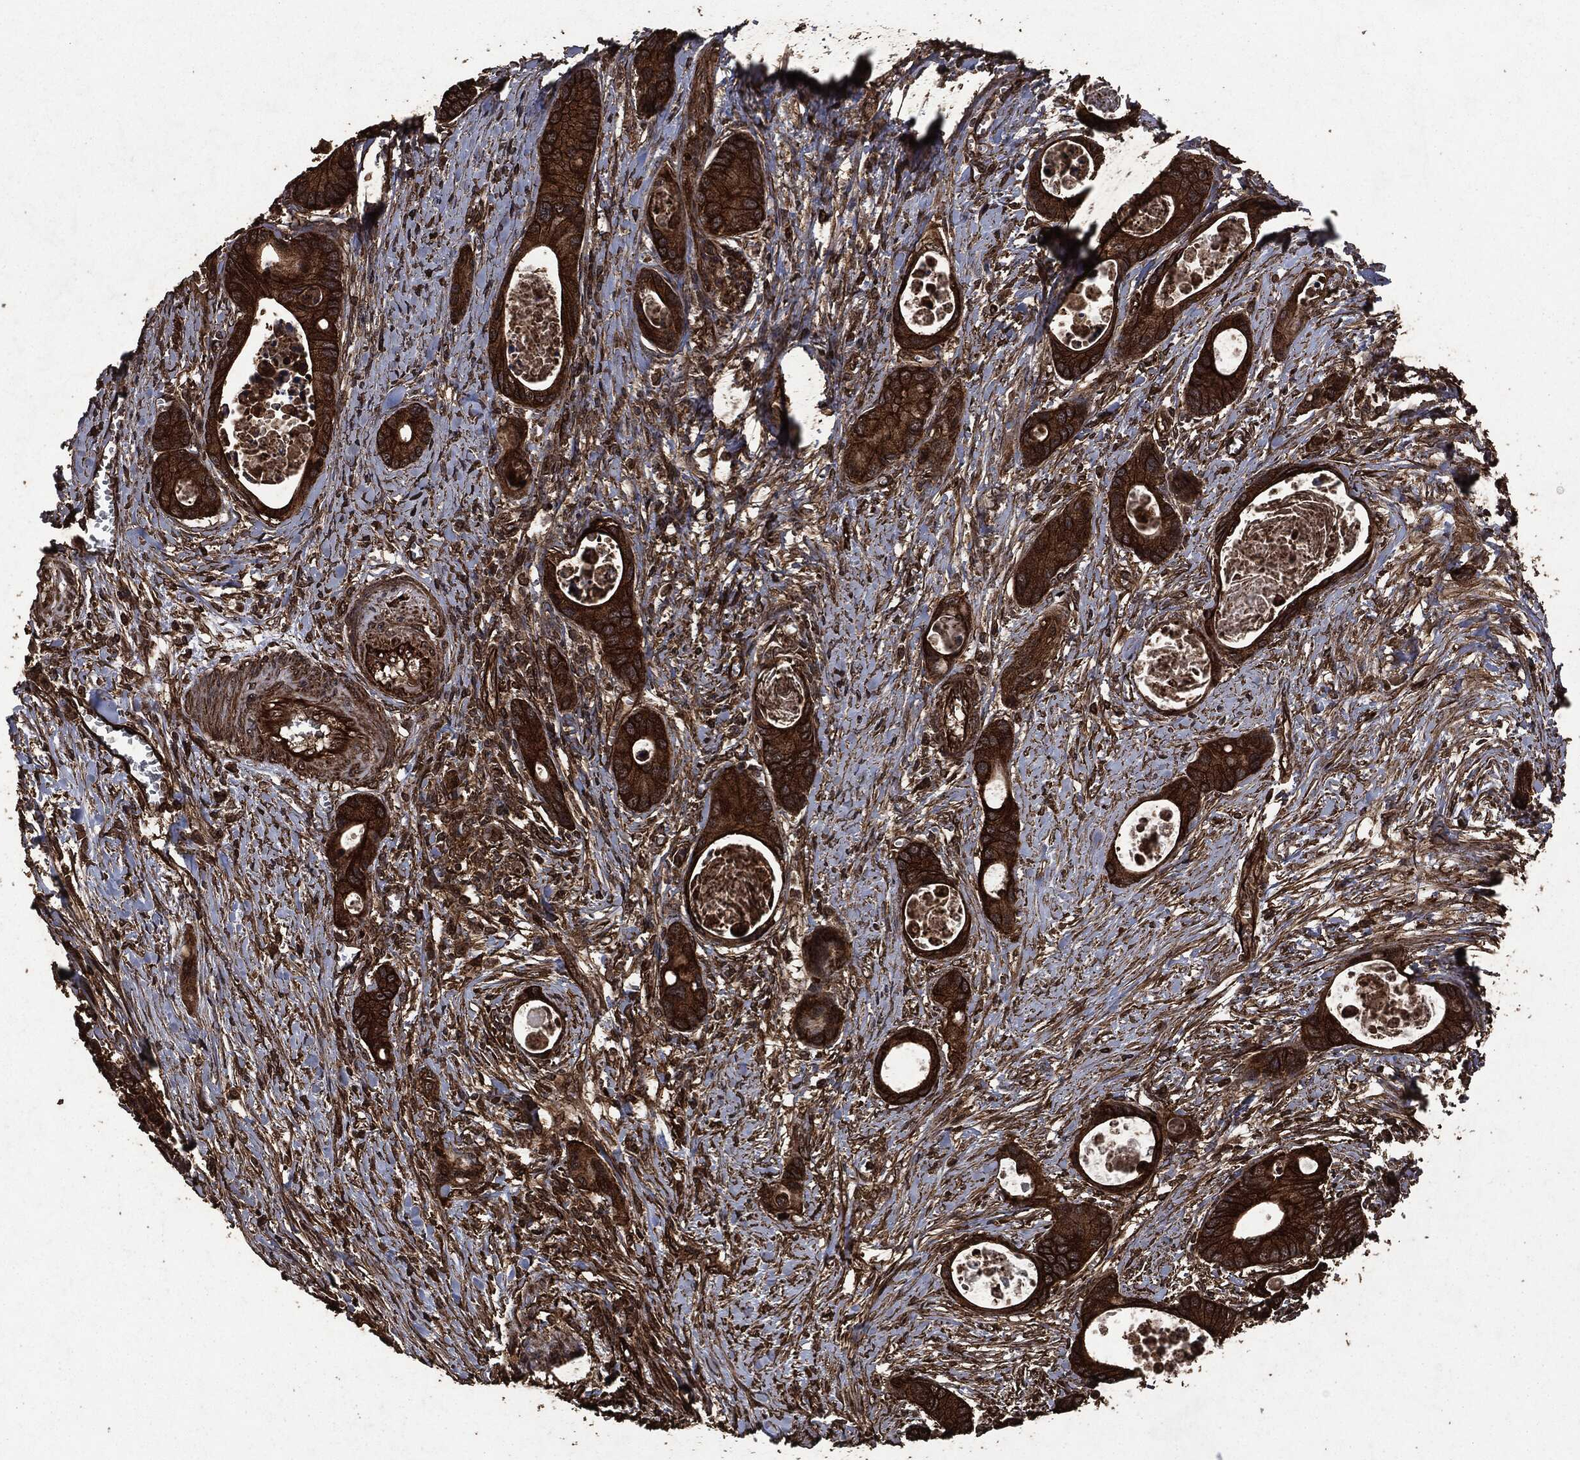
{"staining": {"intensity": "strong", "quantity": ">75%", "location": "cytoplasmic/membranous"}, "tissue": "colorectal cancer", "cell_type": "Tumor cells", "image_type": "cancer", "snomed": [{"axis": "morphology", "description": "Adenocarcinoma, NOS"}, {"axis": "topography", "description": "Colon"}], "caption": "A histopathology image showing strong cytoplasmic/membranous staining in about >75% of tumor cells in colorectal cancer (adenocarcinoma), as visualized by brown immunohistochemical staining.", "gene": "HRAS", "patient": {"sex": "female", "age": 78}}